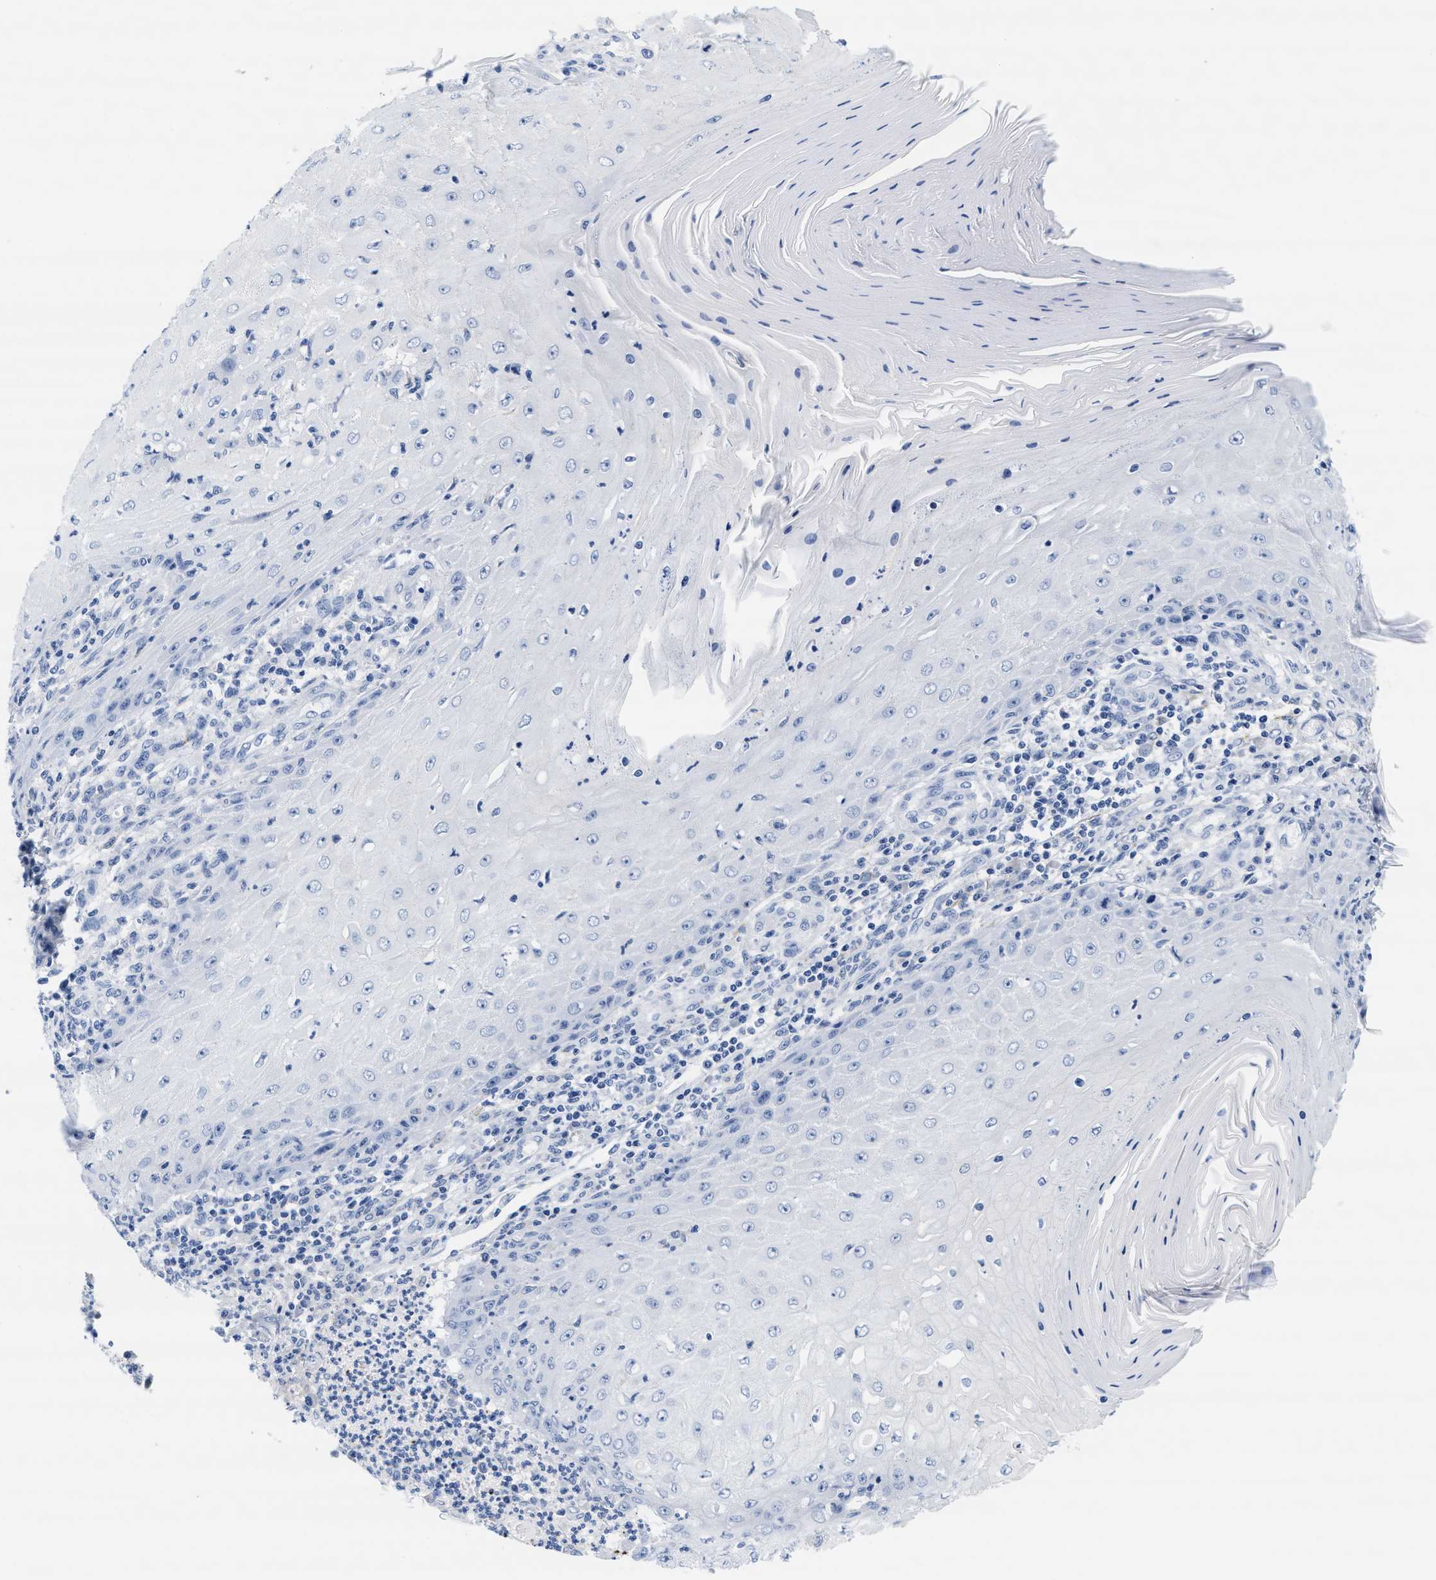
{"staining": {"intensity": "negative", "quantity": "none", "location": "none"}, "tissue": "skin cancer", "cell_type": "Tumor cells", "image_type": "cancer", "snomed": [{"axis": "morphology", "description": "Squamous cell carcinoma, NOS"}, {"axis": "topography", "description": "Skin"}], "caption": "Micrograph shows no protein expression in tumor cells of skin cancer tissue.", "gene": "TTC3", "patient": {"sex": "female", "age": 73}}